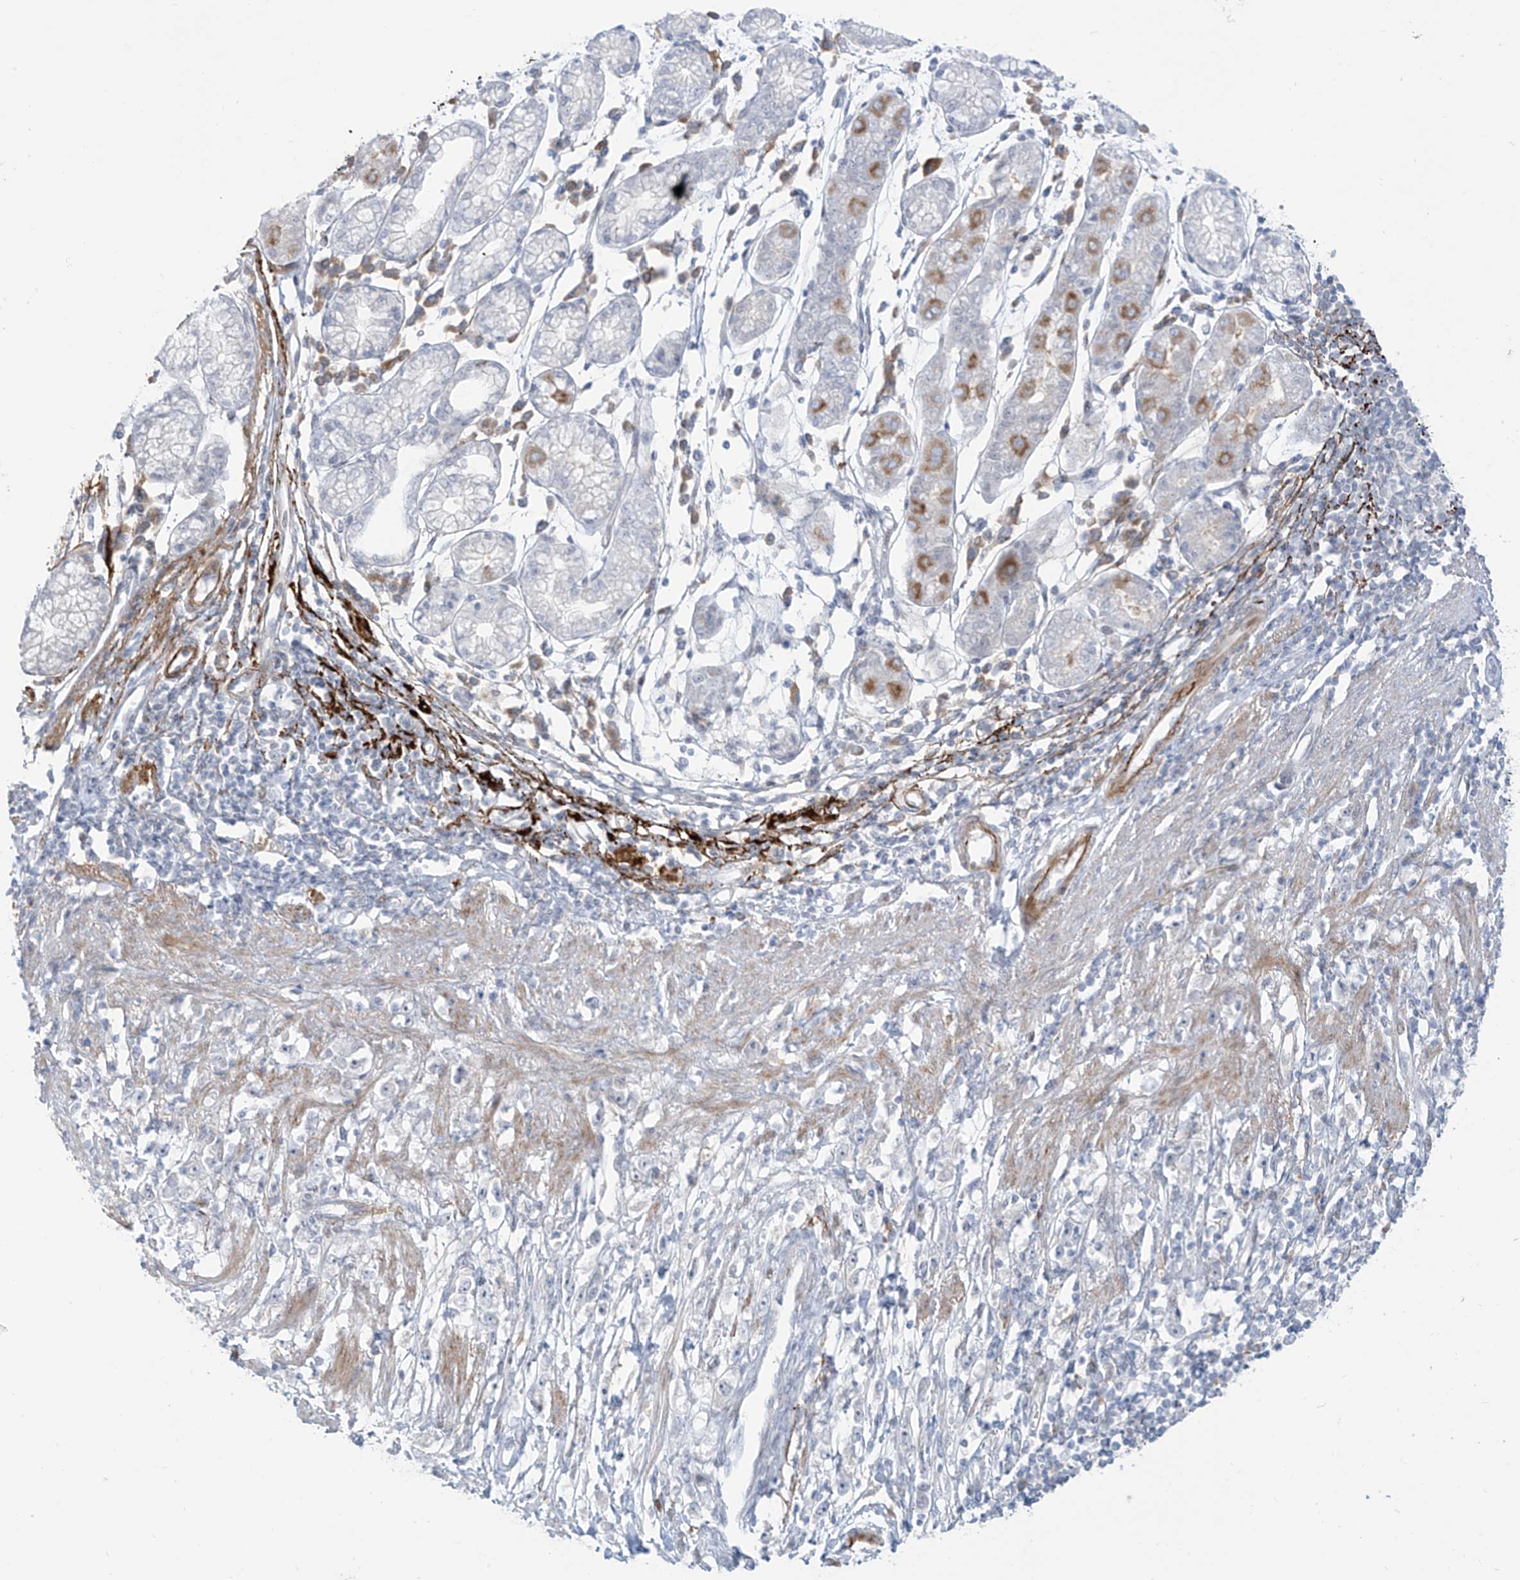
{"staining": {"intensity": "negative", "quantity": "none", "location": "none"}, "tissue": "stomach cancer", "cell_type": "Tumor cells", "image_type": "cancer", "snomed": [{"axis": "morphology", "description": "Adenocarcinoma, NOS"}, {"axis": "topography", "description": "Stomach"}], "caption": "Protein analysis of stomach adenocarcinoma demonstrates no significant positivity in tumor cells.", "gene": "LIN9", "patient": {"sex": "female", "age": 59}}